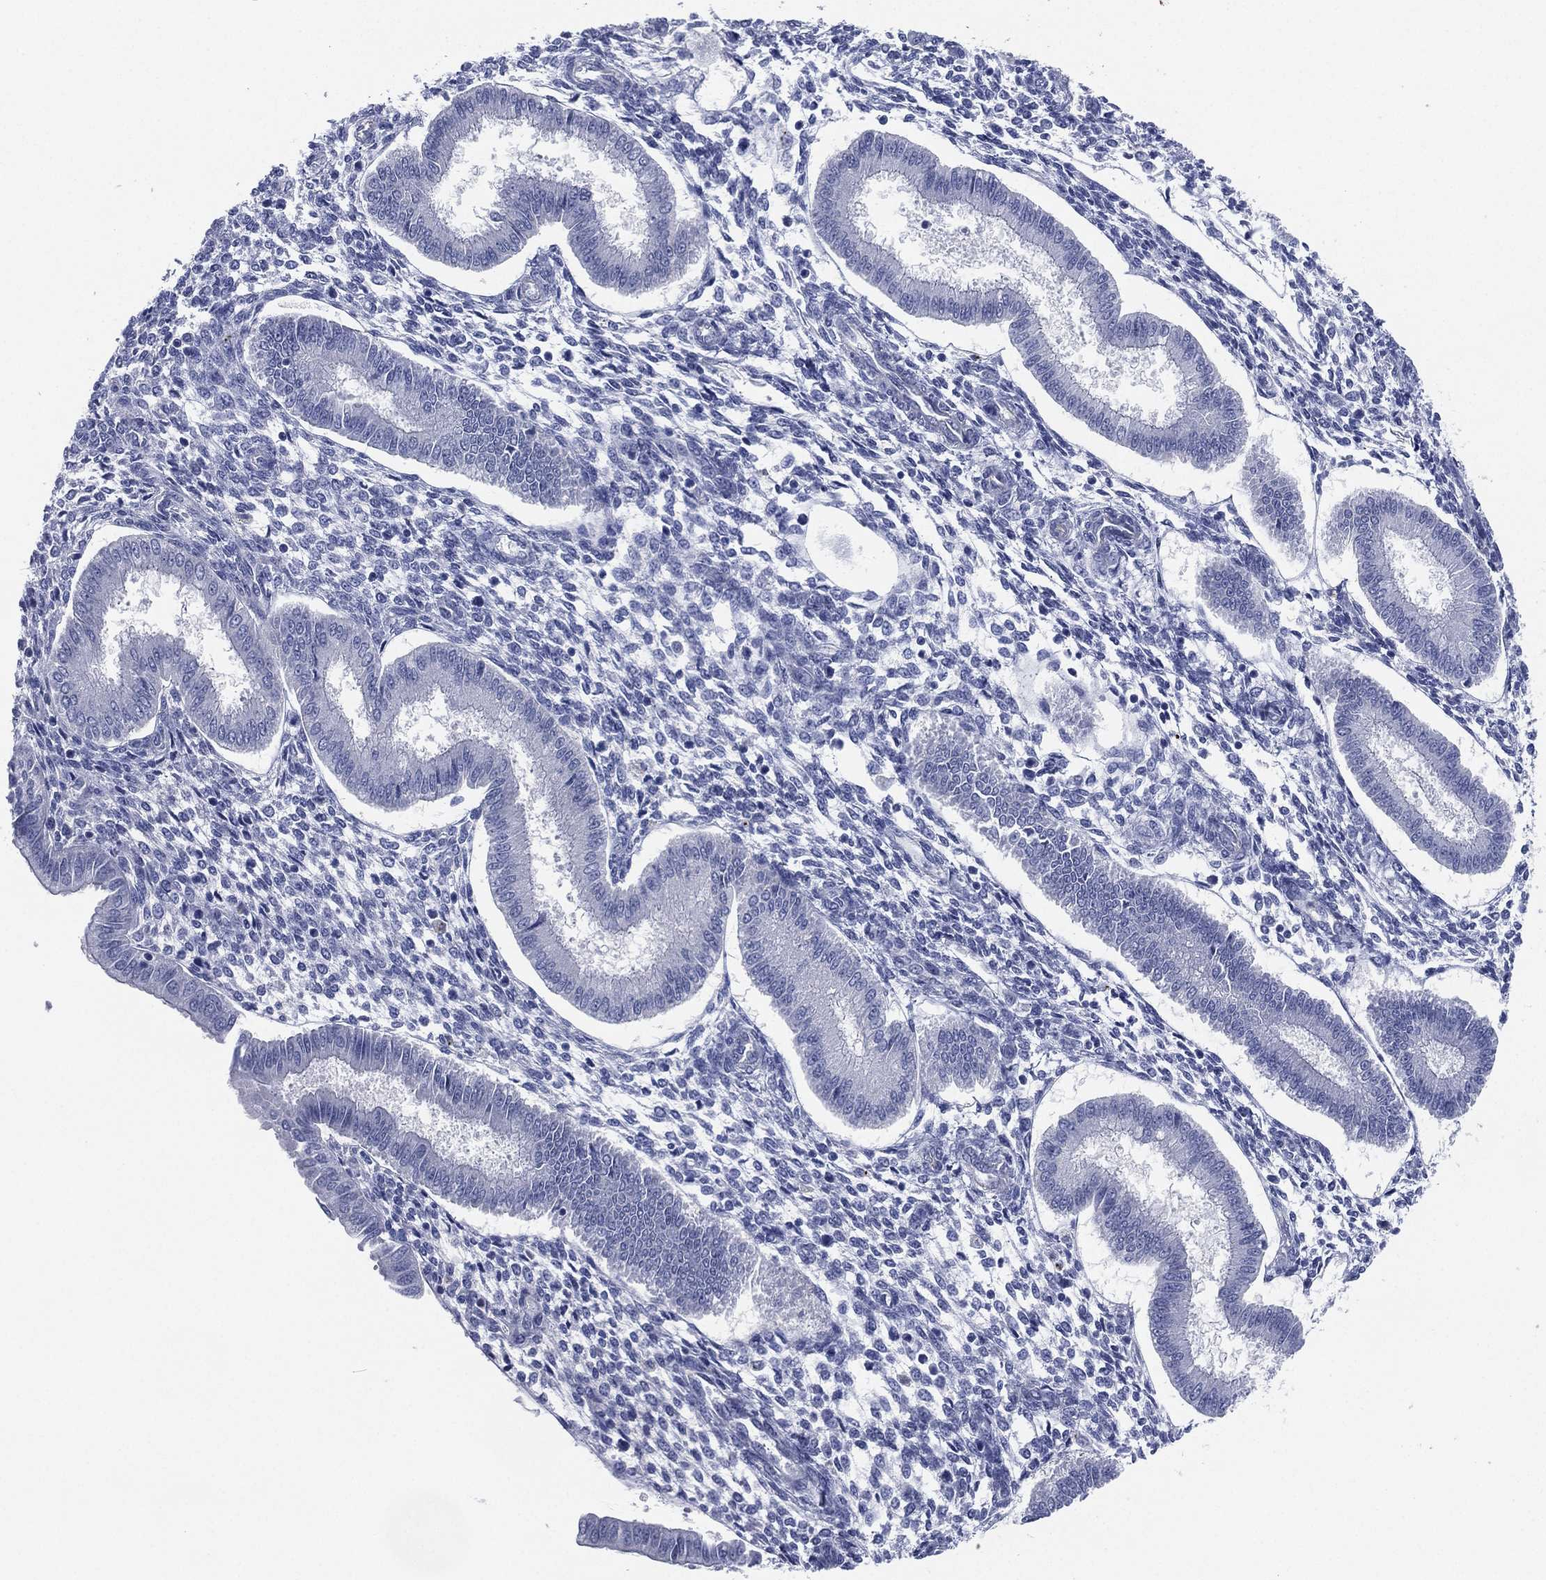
{"staining": {"intensity": "negative", "quantity": "none", "location": "none"}, "tissue": "endometrium", "cell_type": "Cells in endometrial stroma", "image_type": "normal", "snomed": [{"axis": "morphology", "description": "Normal tissue, NOS"}, {"axis": "topography", "description": "Endometrium"}], "caption": "An IHC photomicrograph of benign endometrium is shown. There is no staining in cells in endometrial stroma of endometrium.", "gene": "CCDC70", "patient": {"sex": "female", "age": 43}}